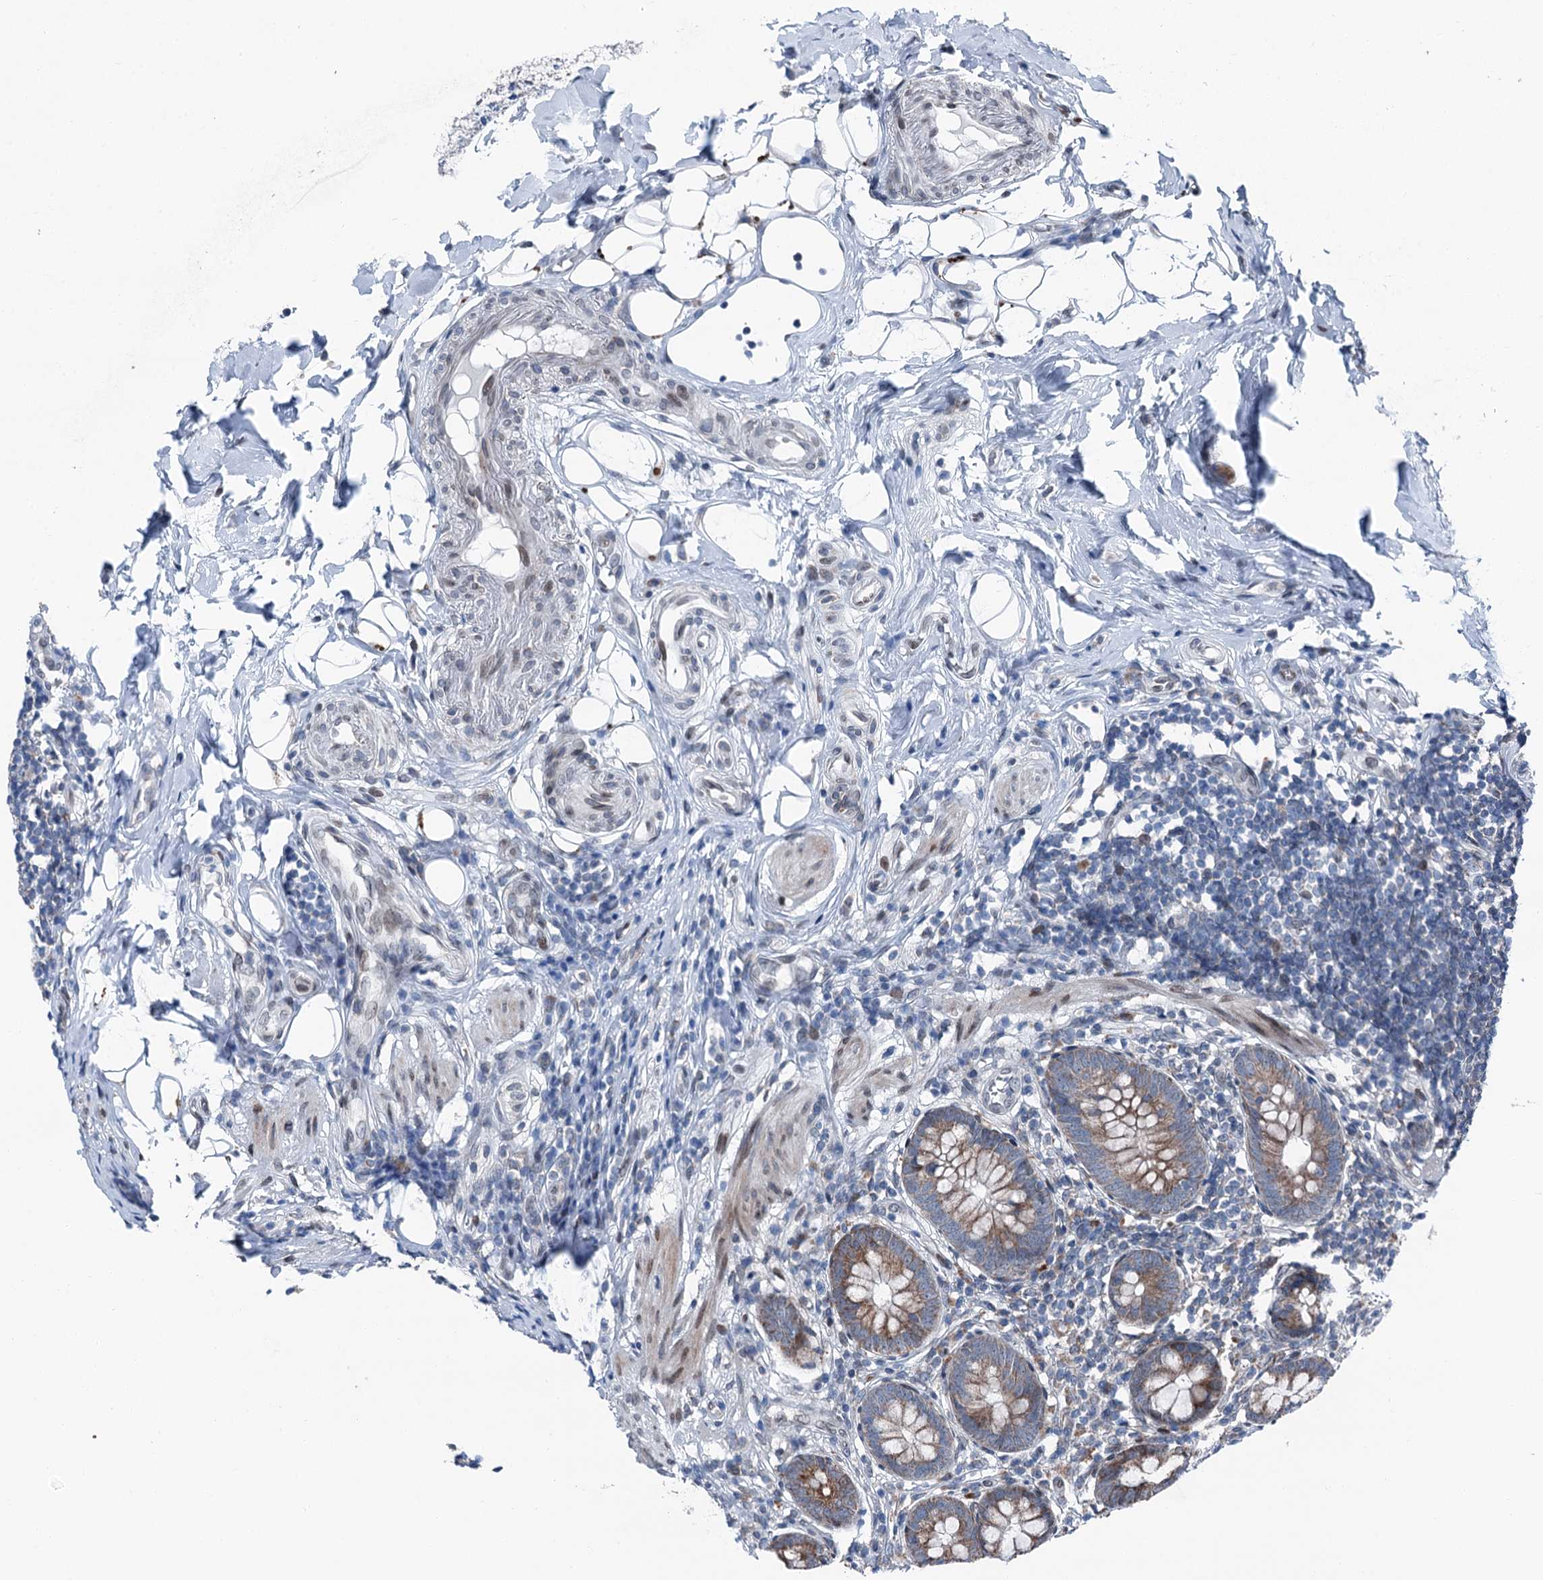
{"staining": {"intensity": "moderate", "quantity": ">75%", "location": "cytoplasmic/membranous"}, "tissue": "appendix", "cell_type": "Glandular cells", "image_type": "normal", "snomed": [{"axis": "morphology", "description": "Normal tissue, NOS"}, {"axis": "topography", "description": "Appendix"}], "caption": "Protein staining shows moderate cytoplasmic/membranous staining in approximately >75% of glandular cells in unremarkable appendix.", "gene": "MRPL14", "patient": {"sex": "female", "age": 62}}